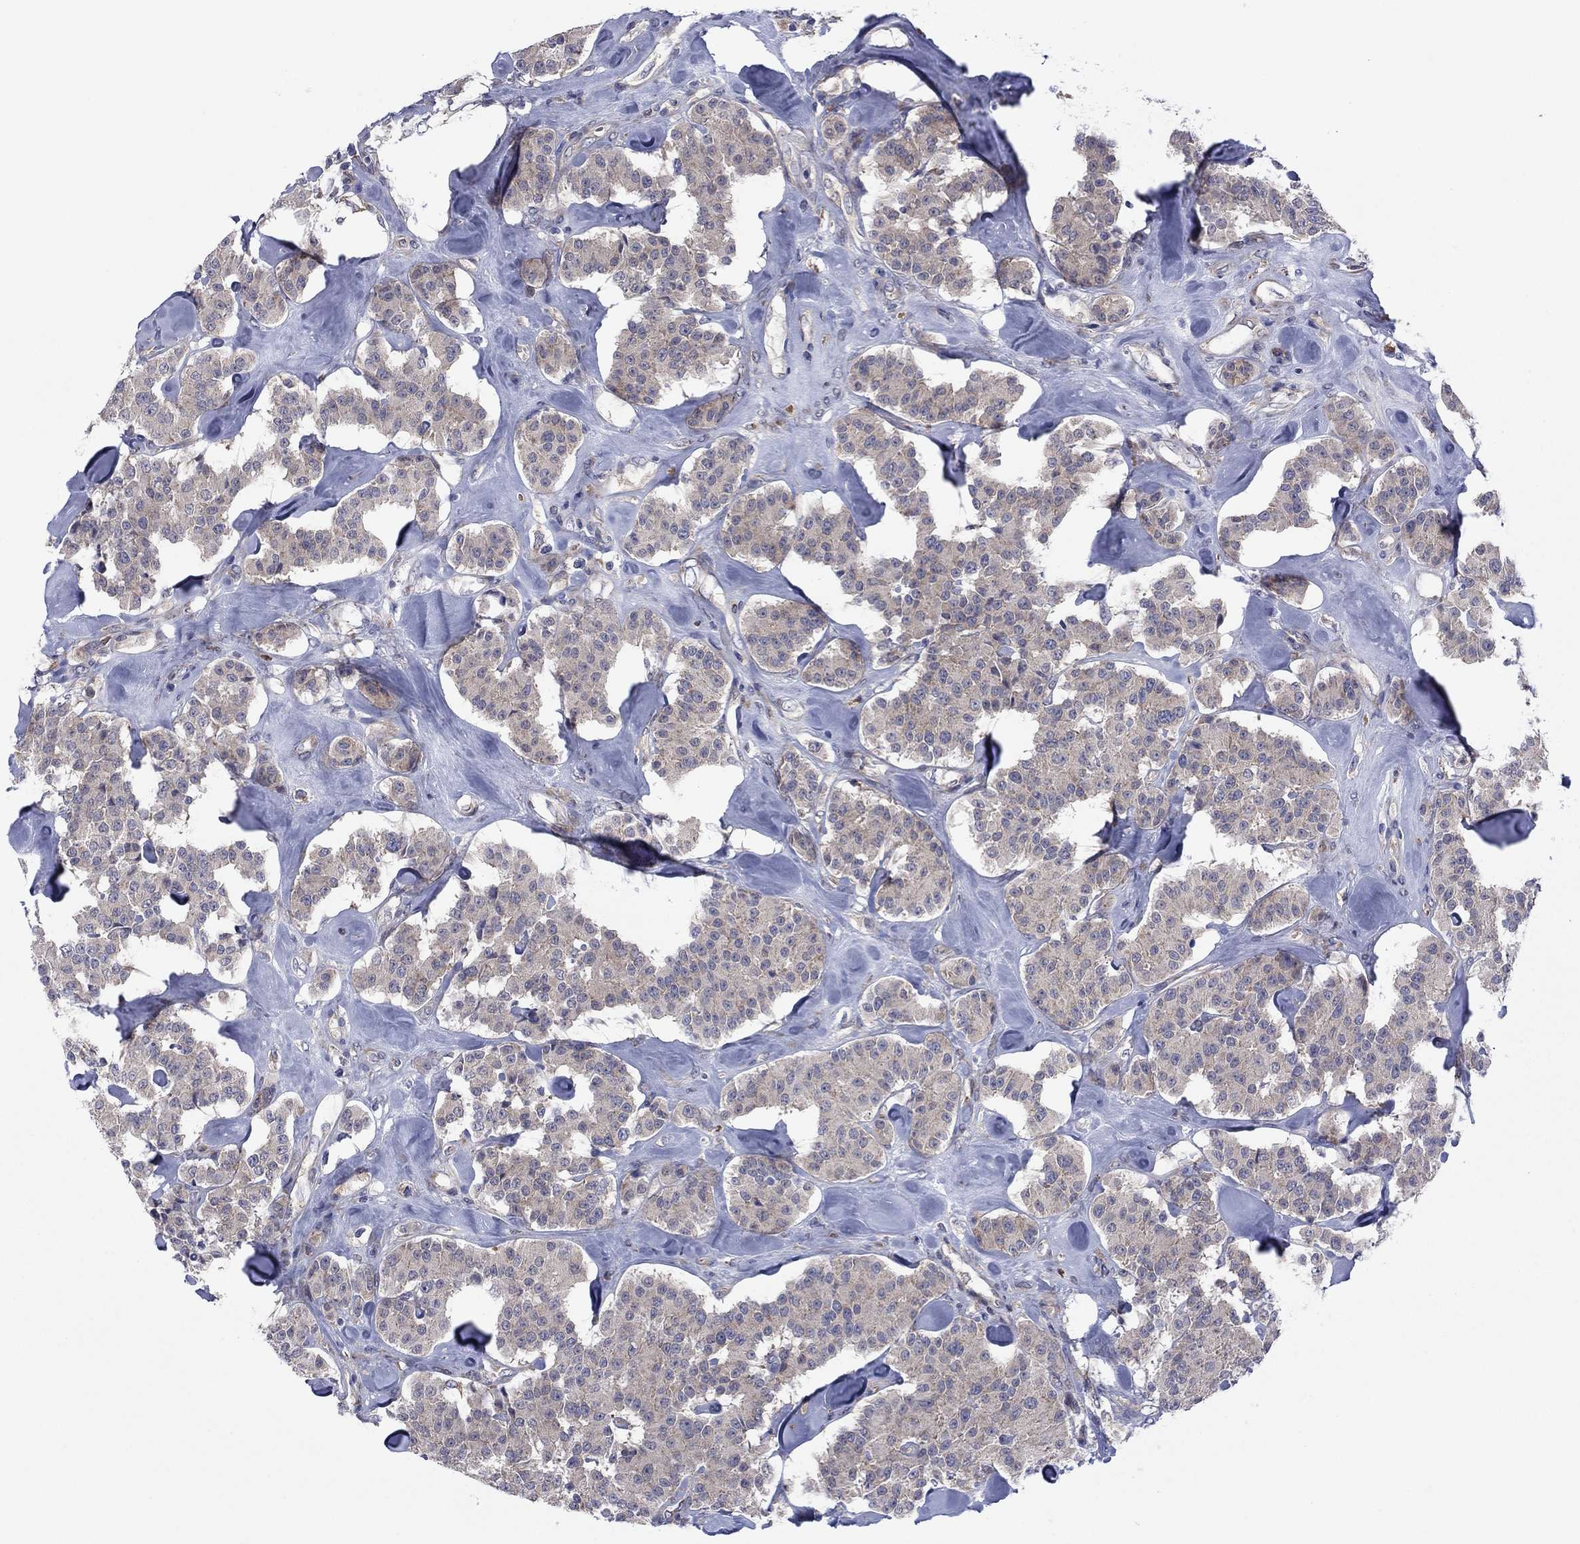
{"staining": {"intensity": "negative", "quantity": "none", "location": "none"}, "tissue": "carcinoid", "cell_type": "Tumor cells", "image_type": "cancer", "snomed": [{"axis": "morphology", "description": "Carcinoid, malignant, NOS"}, {"axis": "topography", "description": "Pancreas"}], "caption": "Image shows no significant protein staining in tumor cells of carcinoid. (DAB IHC with hematoxylin counter stain).", "gene": "GPR155", "patient": {"sex": "male", "age": 41}}